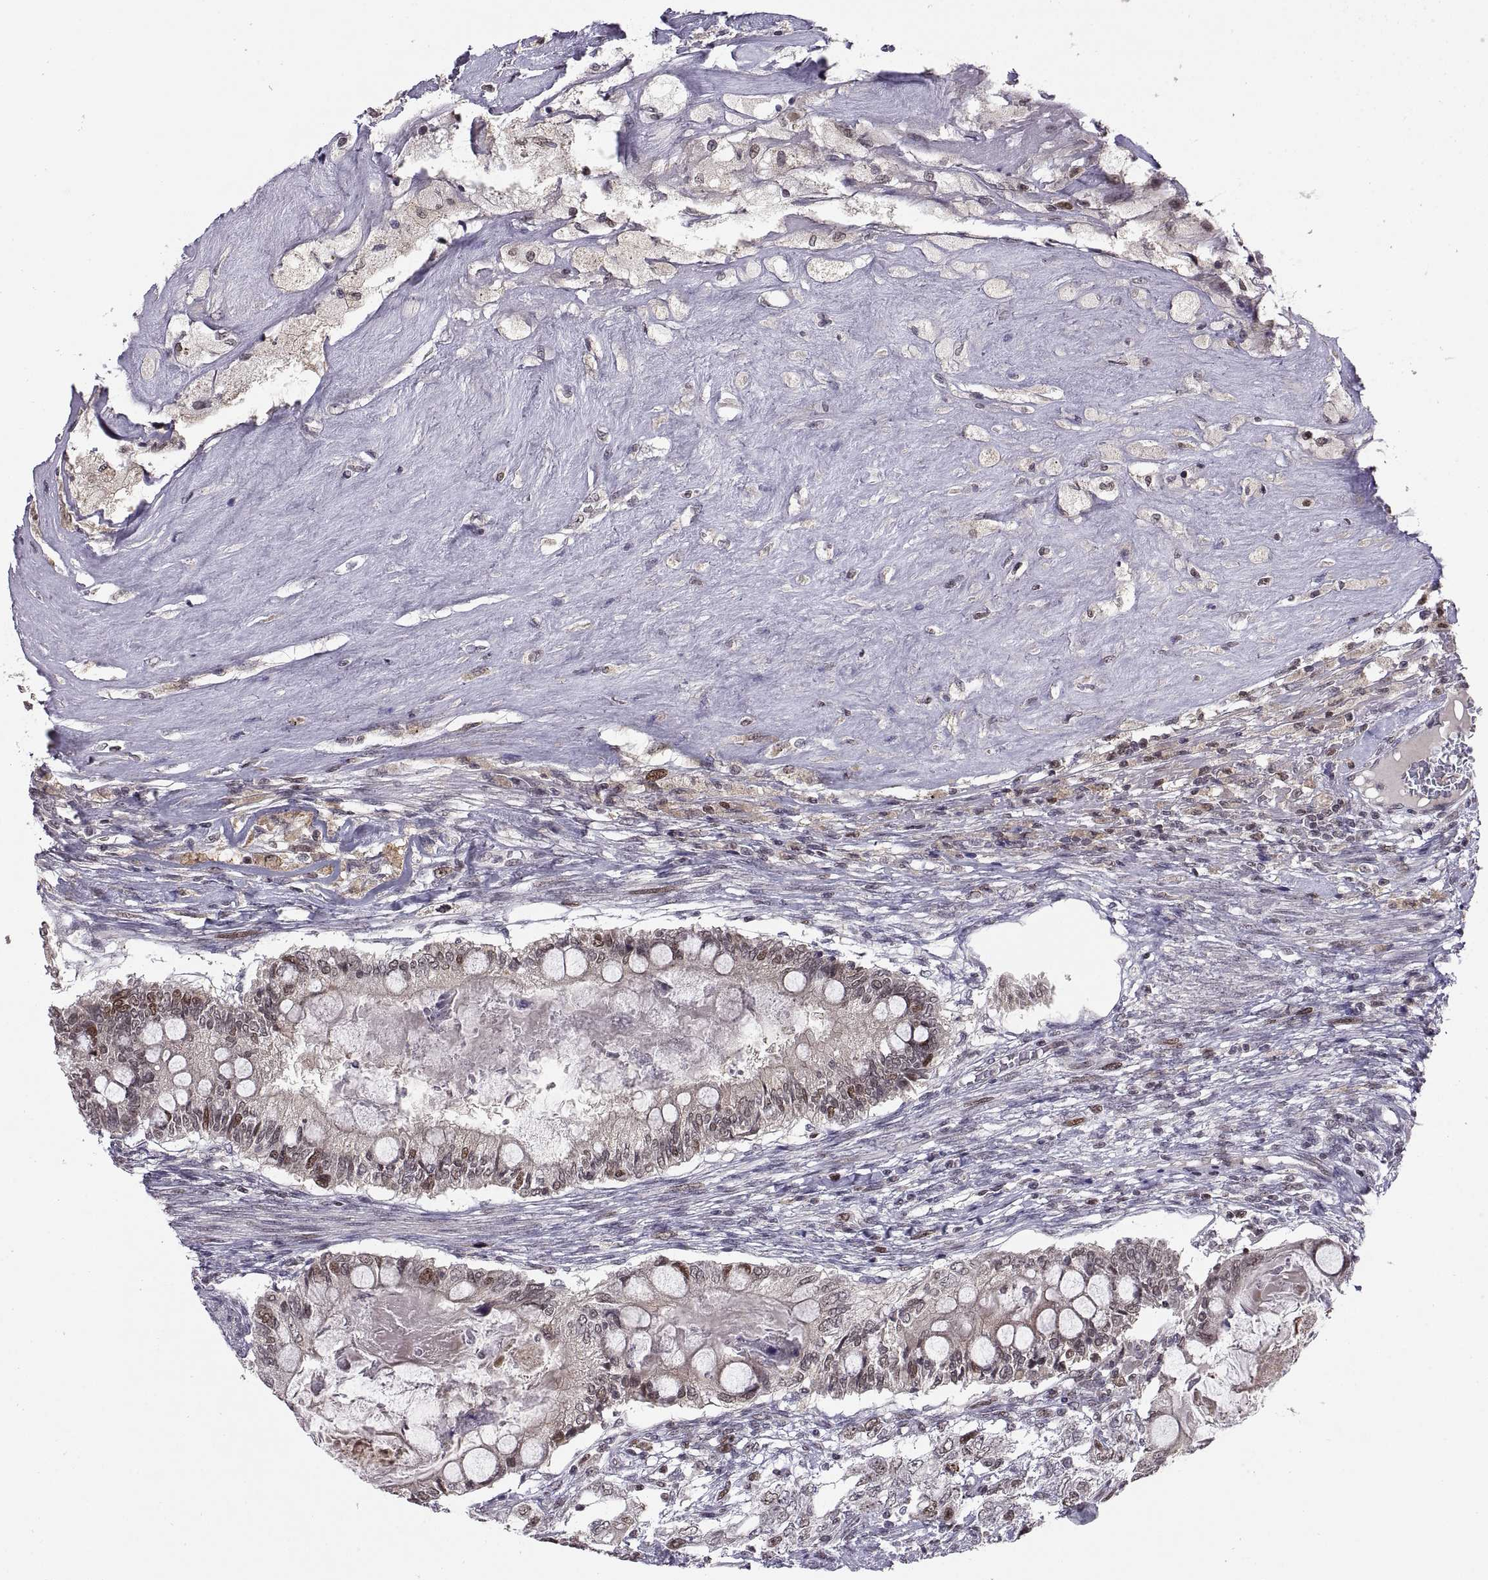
{"staining": {"intensity": "weak", "quantity": ">75%", "location": "nuclear"}, "tissue": "testis cancer", "cell_type": "Tumor cells", "image_type": "cancer", "snomed": [{"axis": "morphology", "description": "Seminoma, NOS"}, {"axis": "morphology", "description": "Carcinoma, Embryonal, NOS"}, {"axis": "topography", "description": "Testis"}], "caption": "About >75% of tumor cells in human seminoma (testis) reveal weak nuclear protein positivity as visualized by brown immunohistochemical staining.", "gene": "CHFR", "patient": {"sex": "male", "age": 41}}